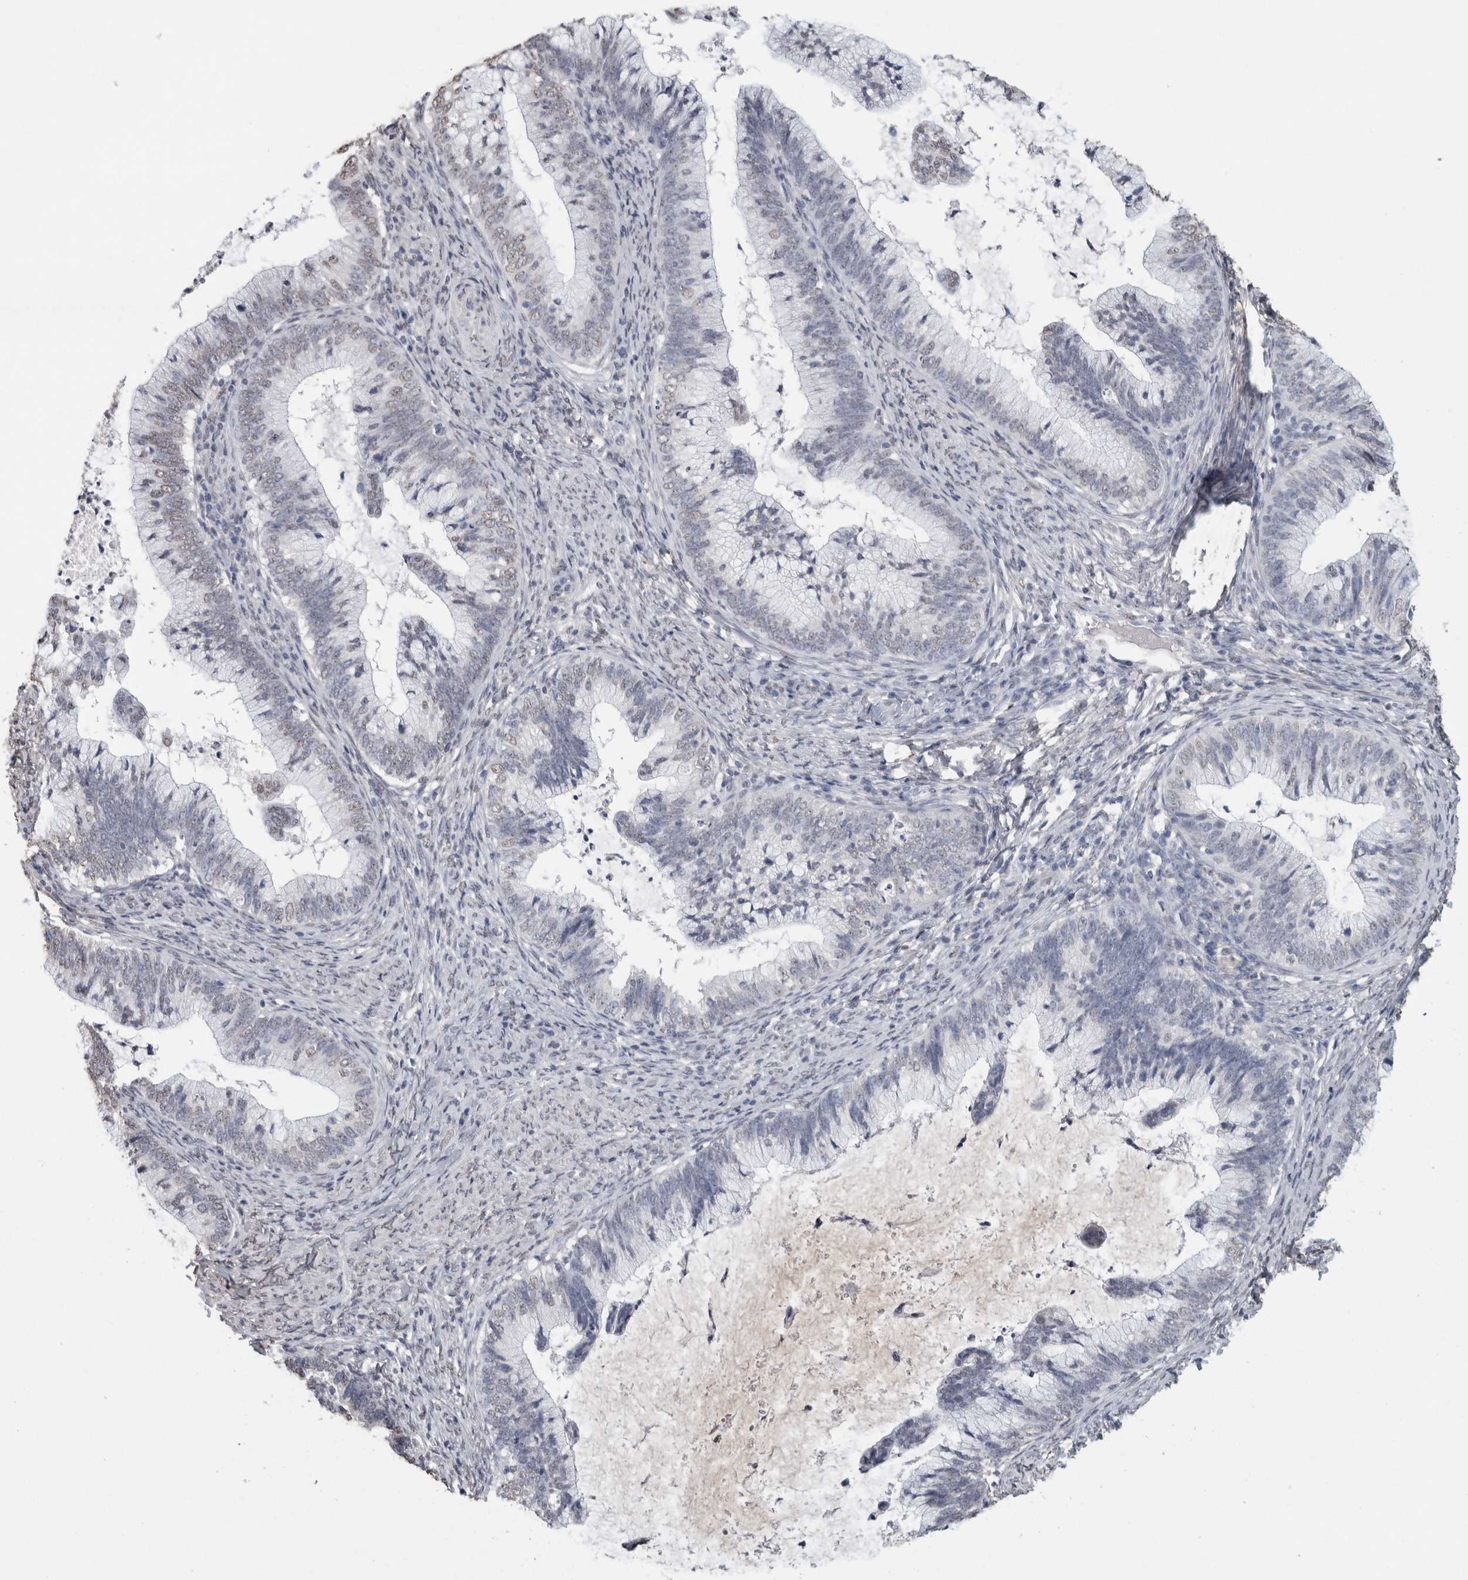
{"staining": {"intensity": "negative", "quantity": "none", "location": "none"}, "tissue": "cervical cancer", "cell_type": "Tumor cells", "image_type": "cancer", "snomed": [{"axis": "morphology", "description": "Adenocarcinoma, NOS"}, {"axis": "topography", "description": "Cervix"}], "caption": "Immunohistochemical staining of cervical cancer (adenocarcinoma) shows no significant positivity in tumor cells.", "gene": "LTBP1", "patient": {"sex": "female", "age": 36}}